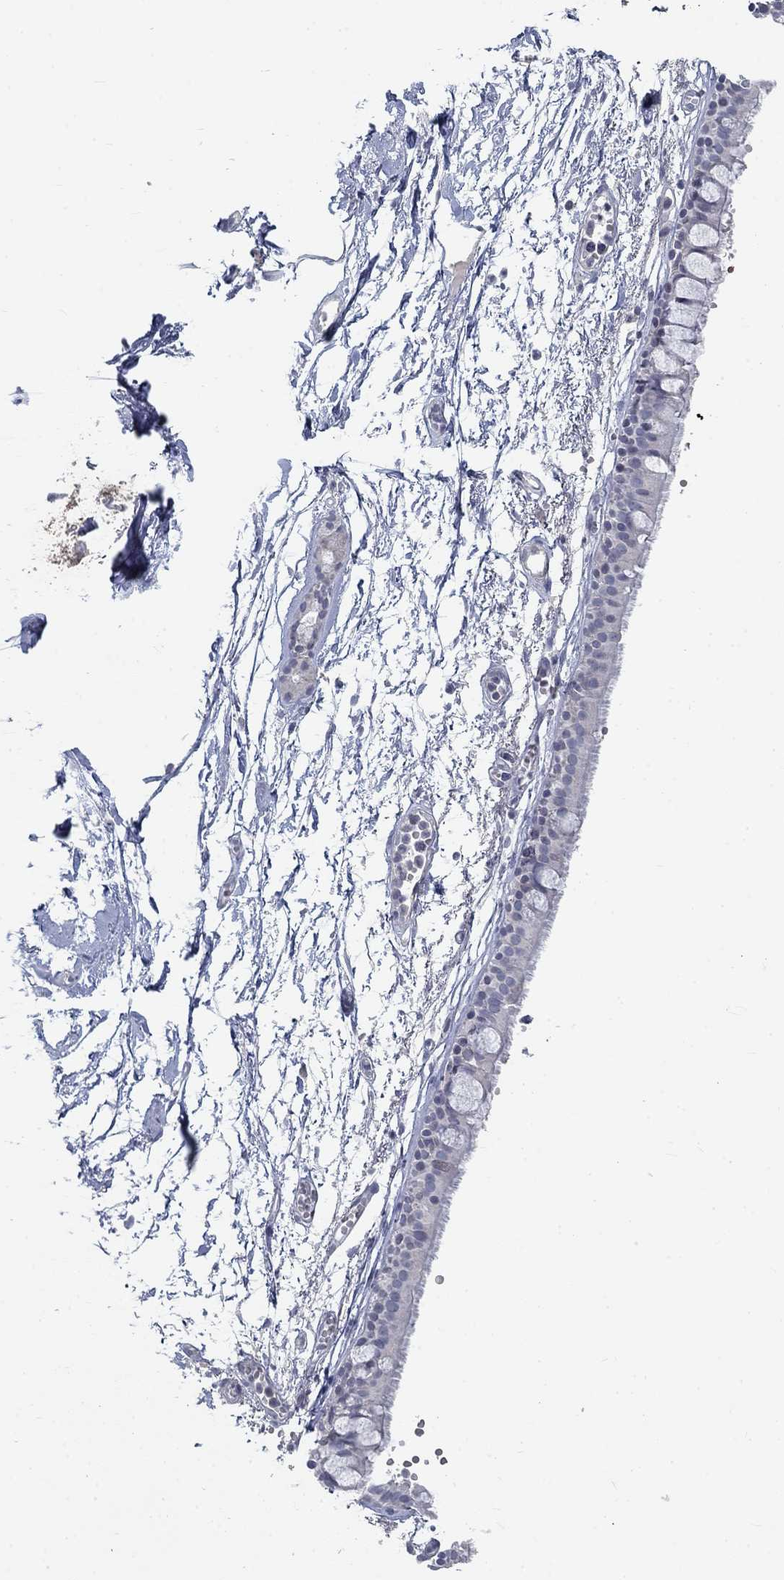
{"staining": {"intensity": "negative", "quantity": "none", "location": "none"}, "tissue": "bronchus", "cell_type": "Respiratory epithelial cells", "image_type": "normal", "snomed": [{"axis": "morphology", "description": "Normal tissue, NOS"}, {"axis": "topography", "description": "Cartilage tissue"}, {"axis": "topography", "description": "Bronchus"}], "caption": "Photomicrograph shows no significant protein staining in respiratory epithelial cells of unremarkable bronchus. (Stains: DAB IHC with hematoxylin counter stain, Microscopy: brightfield microscopy at high magnification).", "gene": "ATP1A3", "patient": {"sex": "male", "age": 66}}